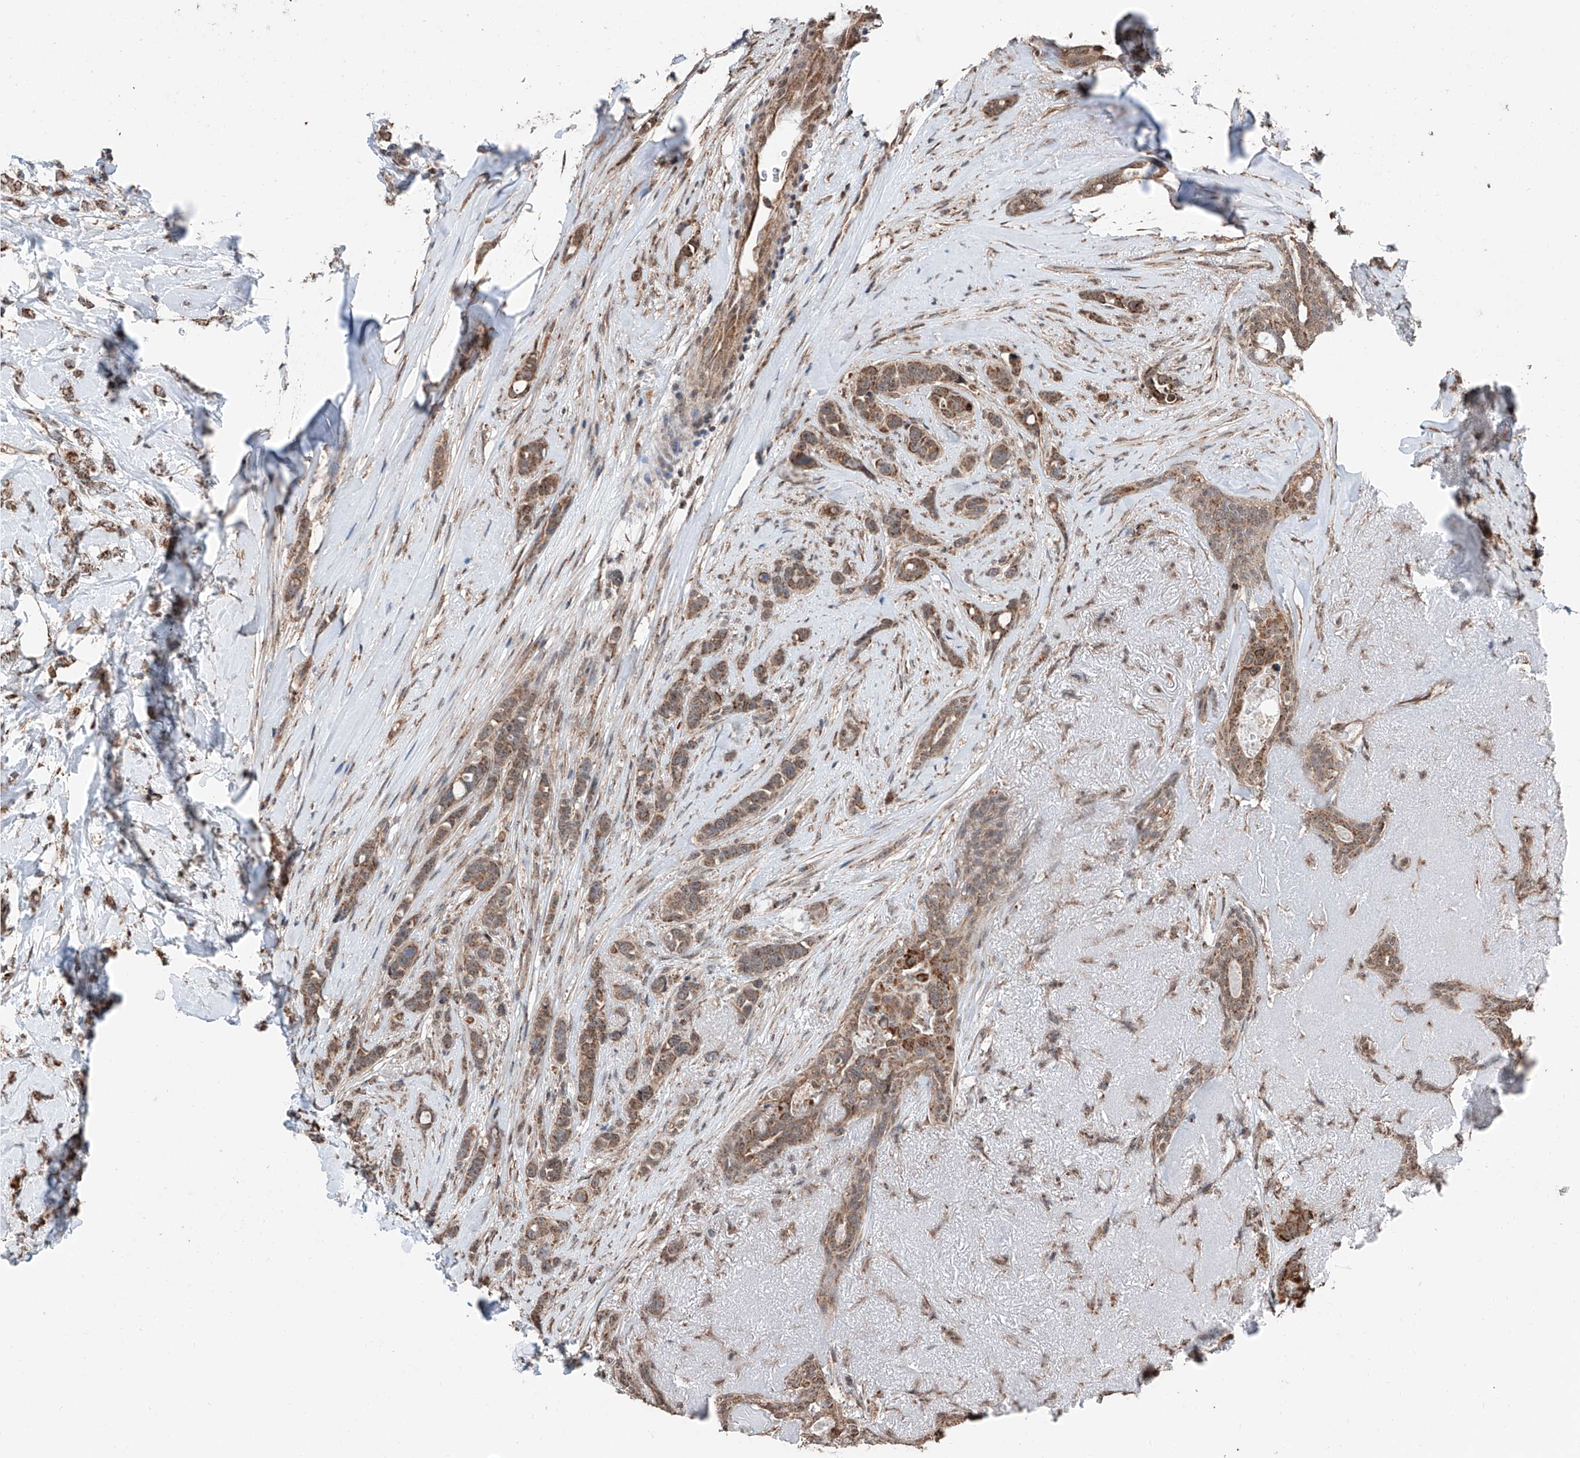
{"staining": {"intensity": "moderate", "quantity": ">75%", "location": "cytoplasmic/membranous"}, "tissue": "breast cancer", "cell_type": "Tumor cells", "image_type": "cancer", "snomed": [{"axis": "morphology", "description": "Lobular carcinoma"}, {"axis": "topography", "description": "Breast"}], "caption": "Human lobular carcinoma (breast) stained with a protein marker displays moderate staining in tumor cells.", "gene": "ZNF445", "patient": {"sex": "female", "age": 51}}